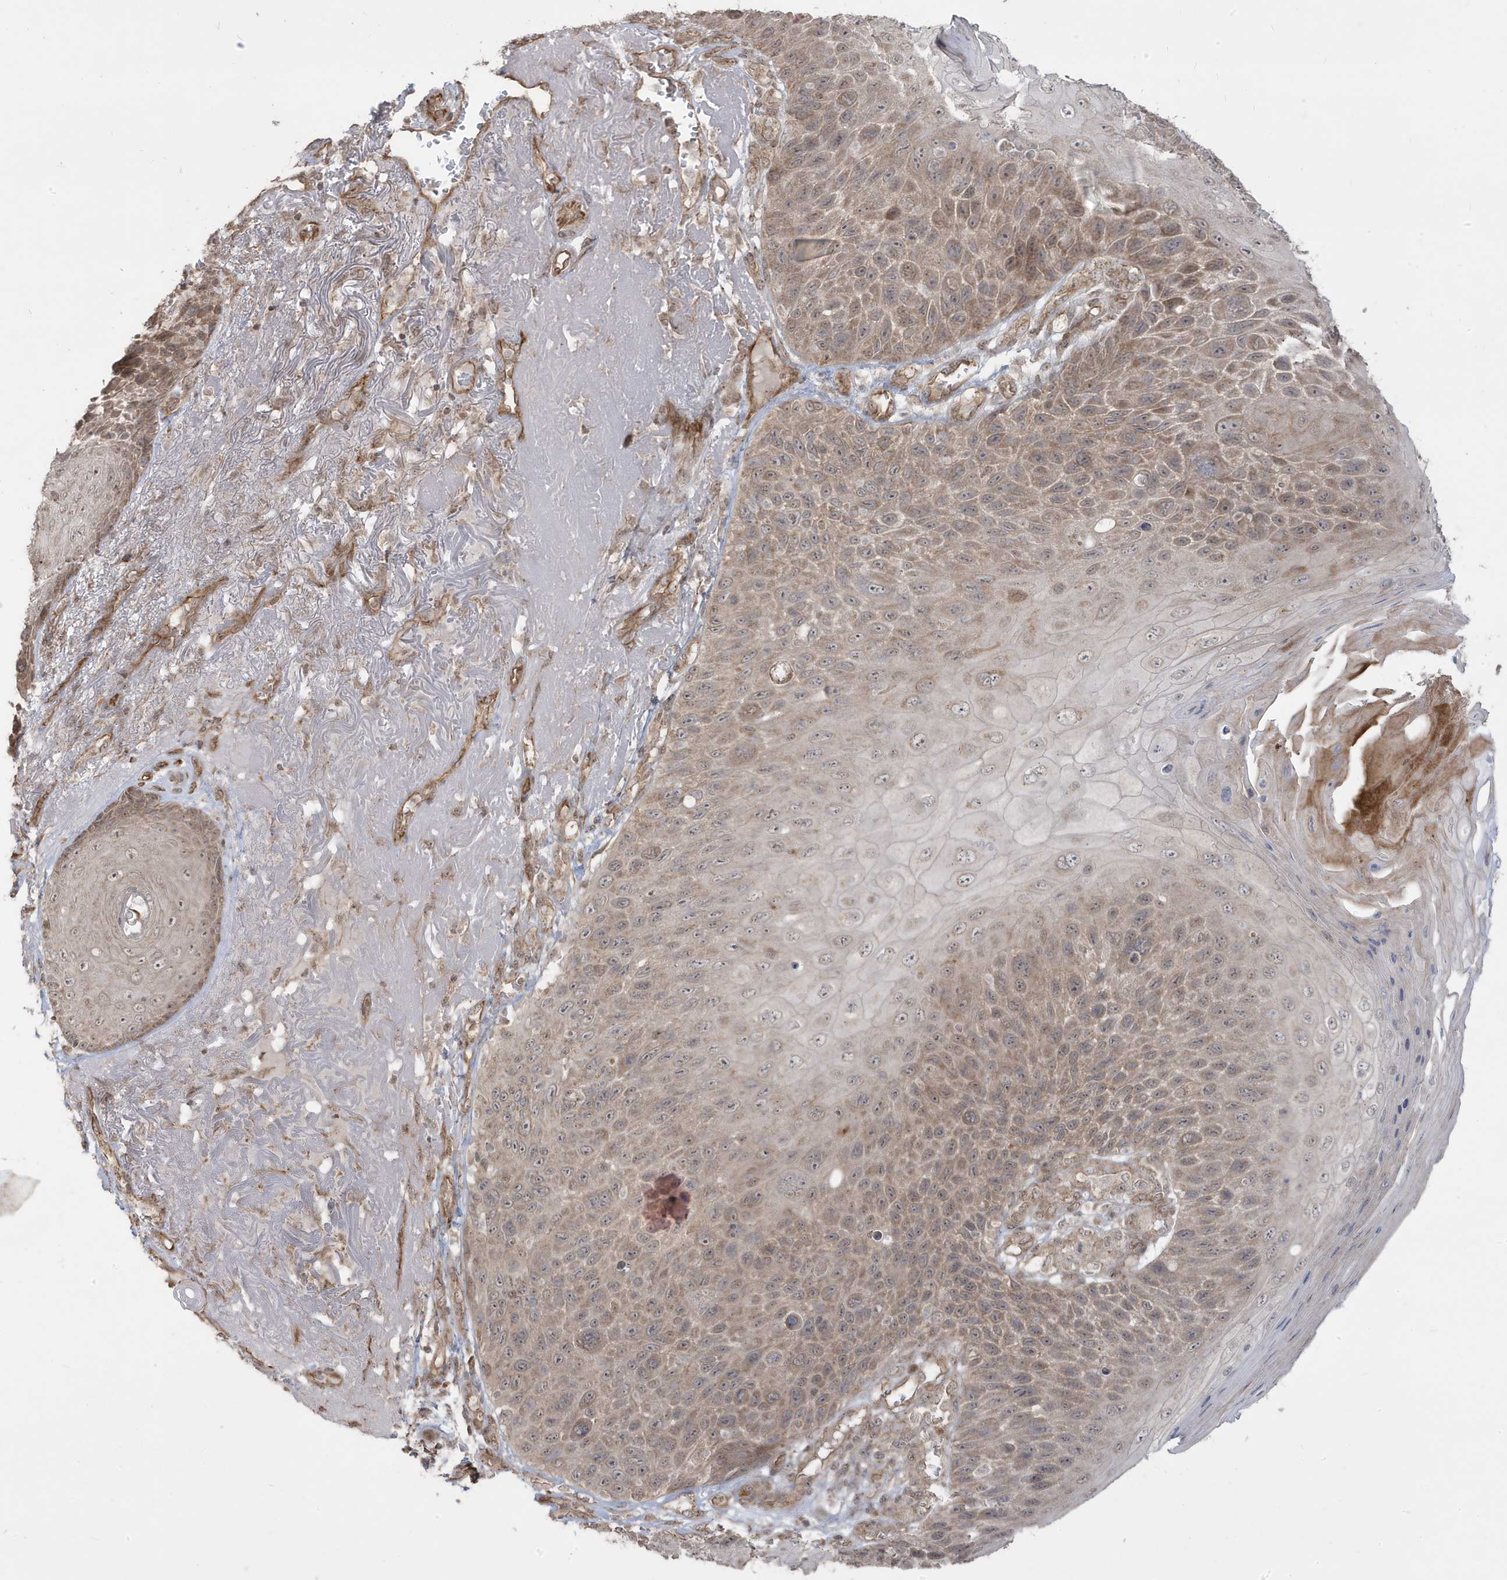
{"staining": {"intensity": "moderate", "quantity": ">75%", "location": "cytoplasmic/membranous"}, "tissue": "skin cancer", "cell_type": "Tumor cells", "image_type": "cancer", "snomed": [{"axis": "morphology", "description": "Squamous cell carcinoma, NOS"}, {"axis": "topography", "description": "Skin"}], "caption": "Protein positivity by IHC reveals moderate cytoplasmic/membranous positivity in about >75% of tumor cells in squamous cell carcinoma (skin).", "gene": "DNAJC12", "patient": {"sex": "female", "age": 88}}